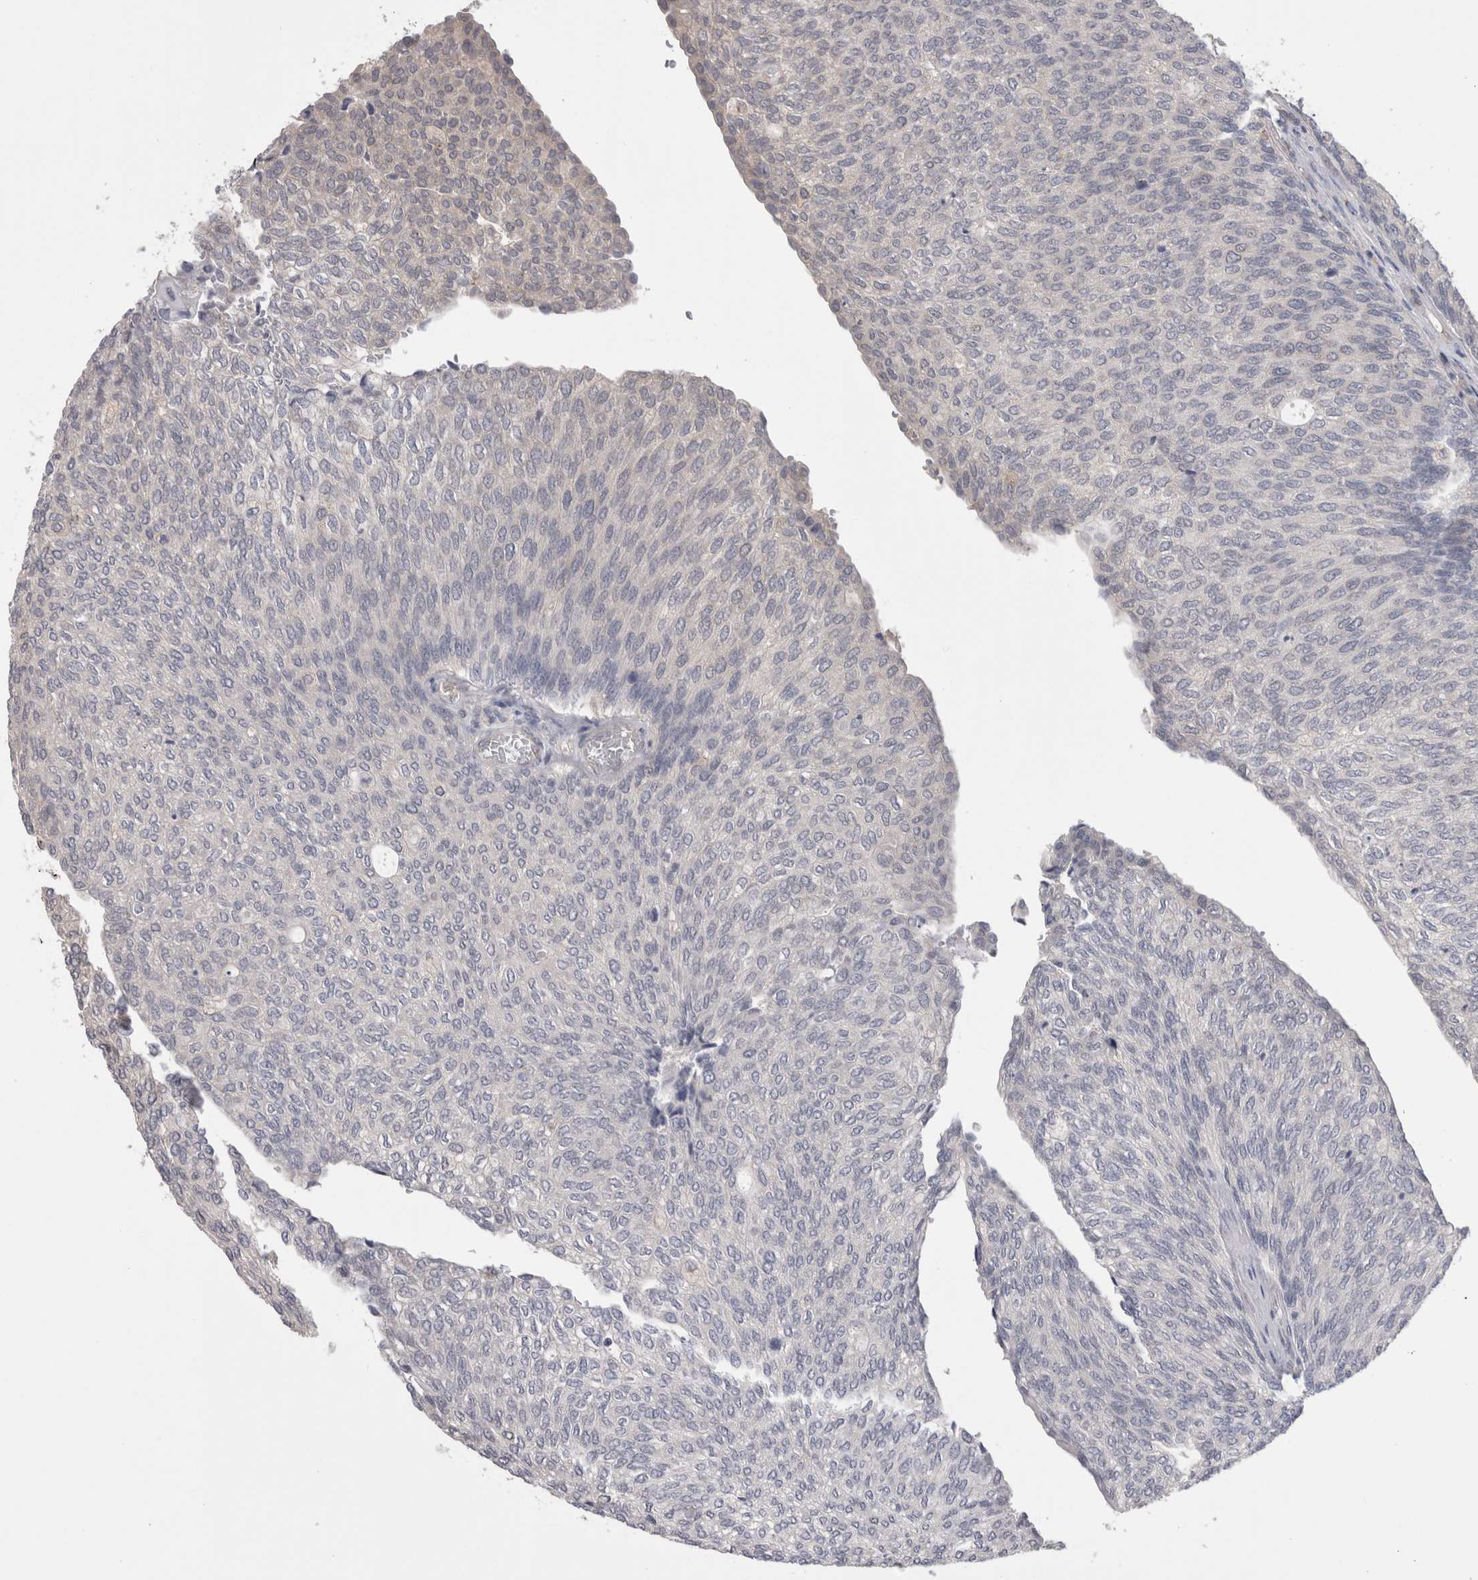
{"staining": {"intensity": "negative", "quantity": "none", "location": "none"}, "tissue": "urothelial cancer", "cell_type": "Tumor cells", "image_type": "cancer", "snomed": [{"axis": "morphology", "description": "Urothelial carcinoma, Low grade"}, {"axis": "topography", "description": "Urinary bladder"}], "caption": "Protein analysis of urothelial carcinoma (low-grade) exhibits no significant positivity in tumor cells. (IHC, brightfield microscopy, high magnification).", "gene": "DCTN6", "patient": {"sex": "female", "age": 79}}